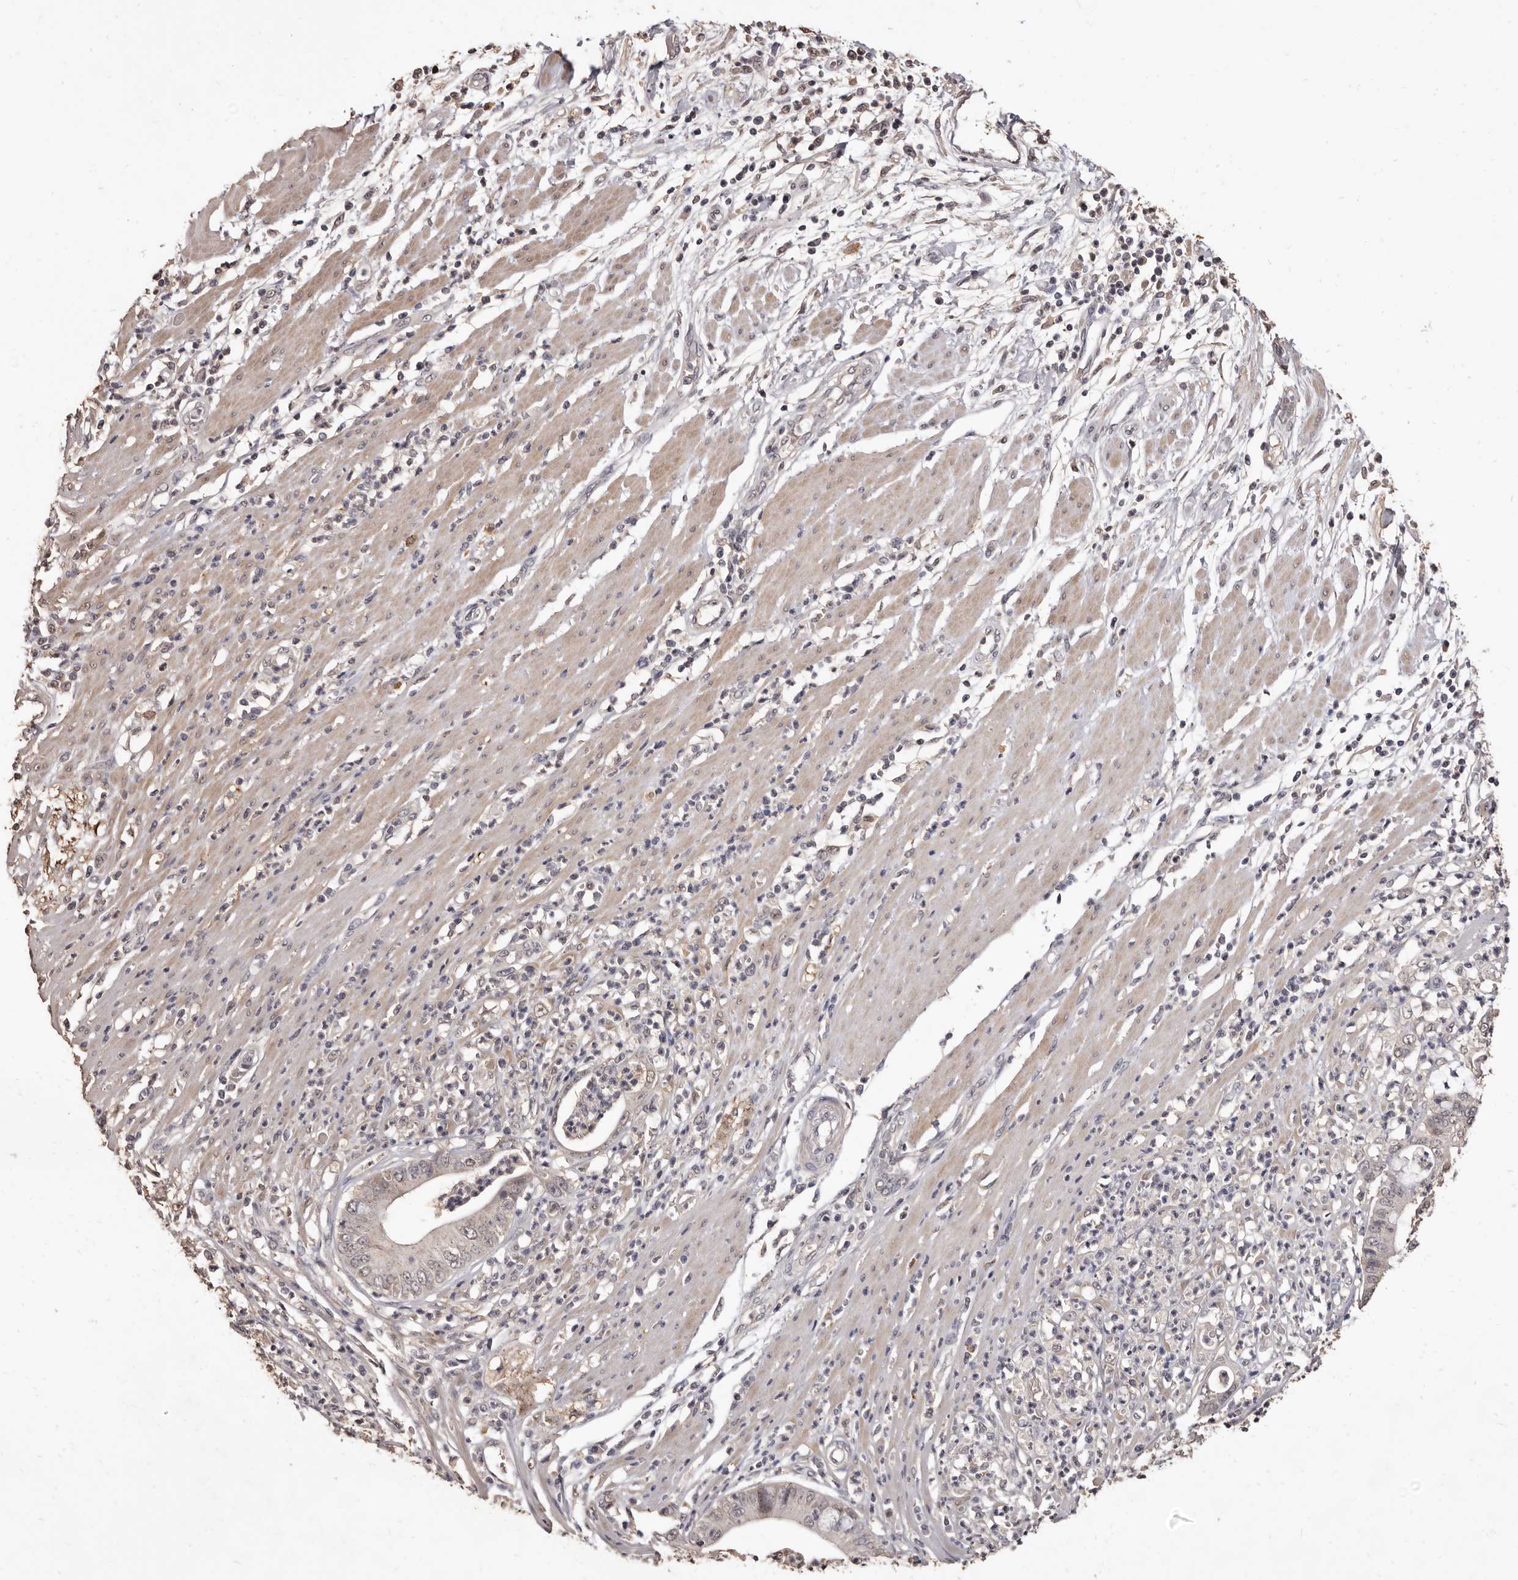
{"staining": {"intensity": "negative", "quantity": "none", "location": "none"}, "tissue": "pancreatic cancer", "cell_type": "Tumor cells", "image_type": "cancer", "snomed": [{"axis": "morphology", "description": "Adenocarcinoma, NOS"}, {"axis": "topography", "description": "Pancreas"}], "caption": "Immunohistochemistry (IHC) photomicrograph of neoplastic tissue: human pancreatic cancer (adenocarcinoma) stained with DAB (3,3'-diaminobenzidine) reveals no significant protein staining in tumor cells.", "gene": "INAVA", "patient": {"sex": "male", "age": 69}}